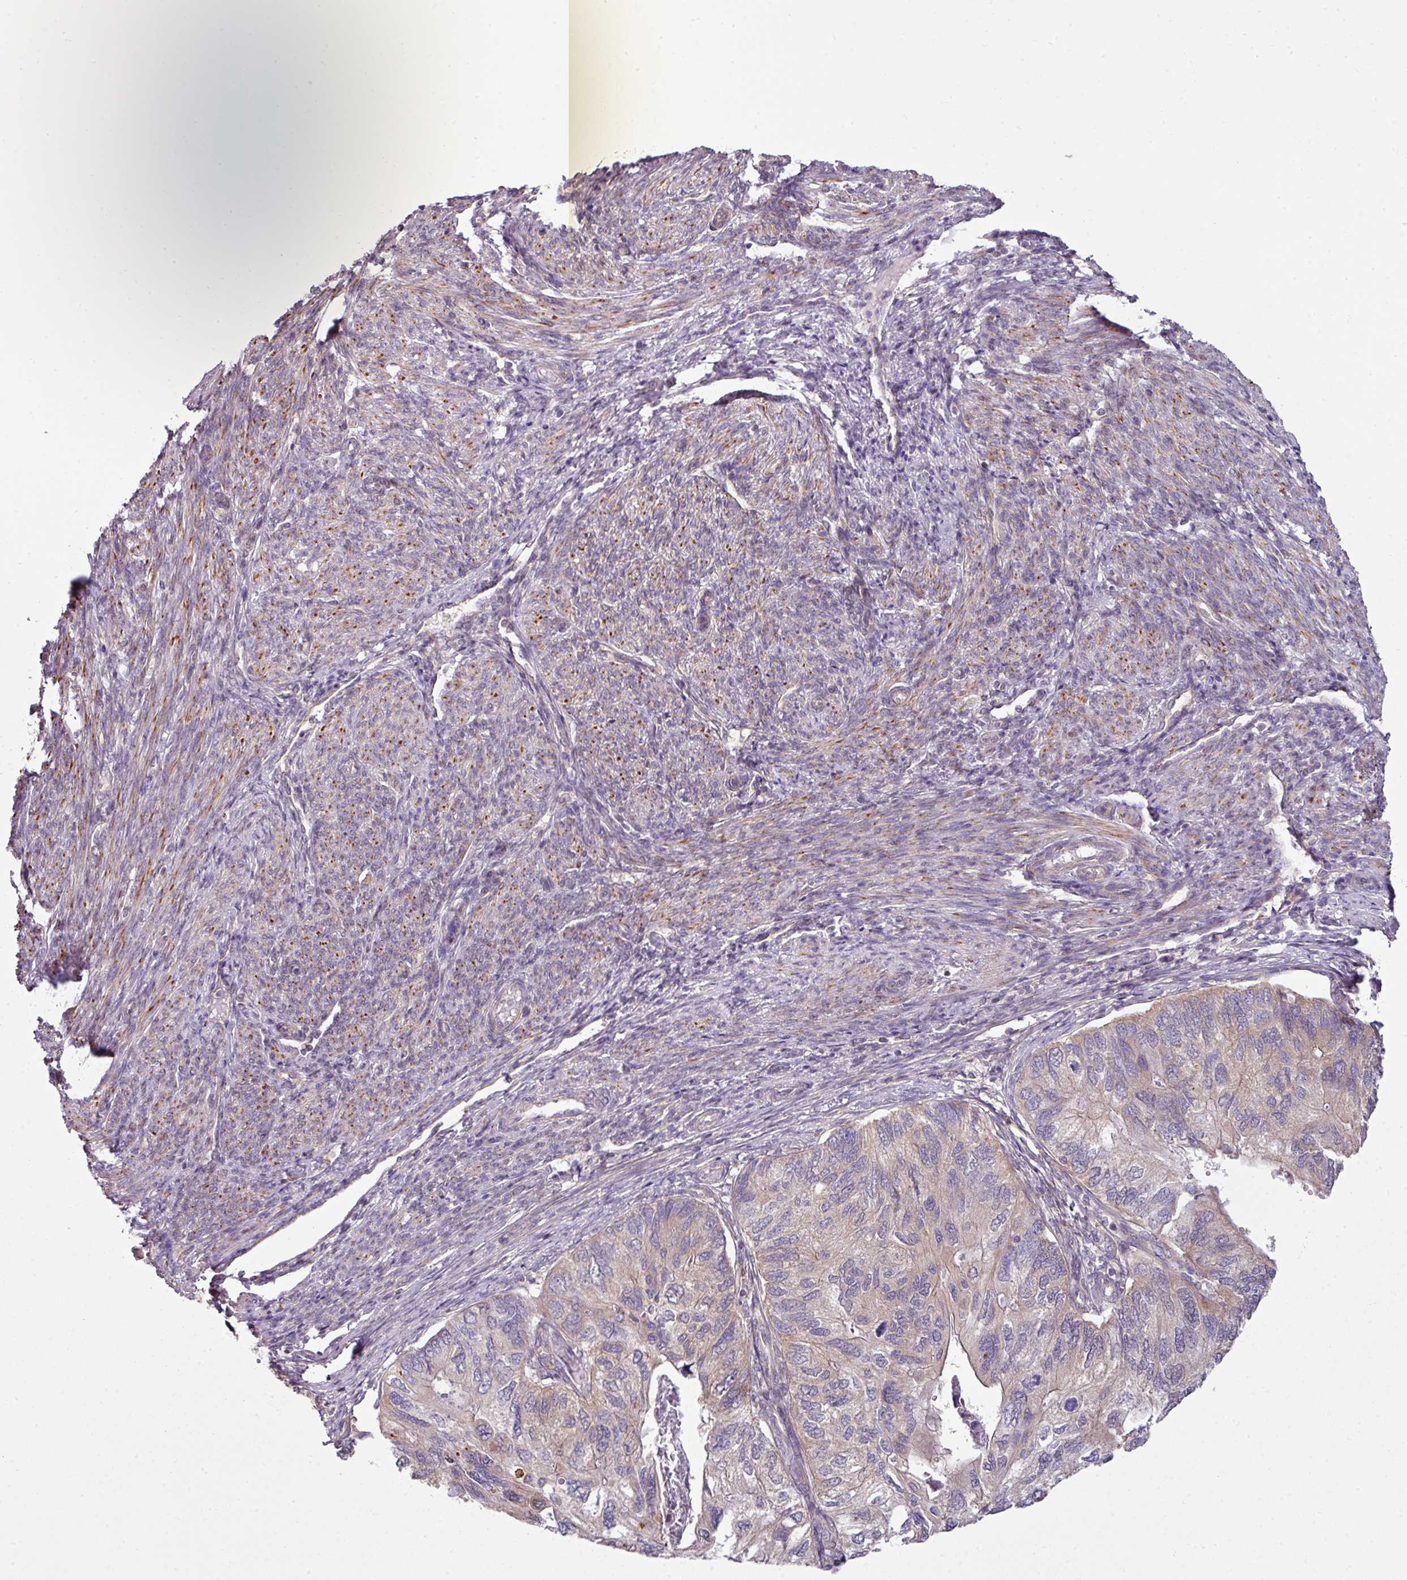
{"staining": {"intensity": "weak", "quantity": "25%-75%", "location": "cytoplasmic/membranous"}, "tissue": "endometrial cancer", "cell_type": "Tumor cells", "image_type": "cancer", "snomed": [{"axis": "morphology", "description": "Carcinoma, NOS"}, {"axis": "topography", "description": "Uterus"}], "caption": "Immunohistochemistry (IHC) staining of endometrial carcinoma, which reveals low levels of weak cytoplasmic/membranous staining in about 25%-75% of tumor cells indicating weak cytoplasmic/membranous protein staining. The staining was performed using DAB (3,3'-diaminobenzidine) (brown) for protein detection and nuclei were counterstained in hematoxylin (blue).", "gene": "DERPC", "patient": {"sex": "female", "age": 76}}